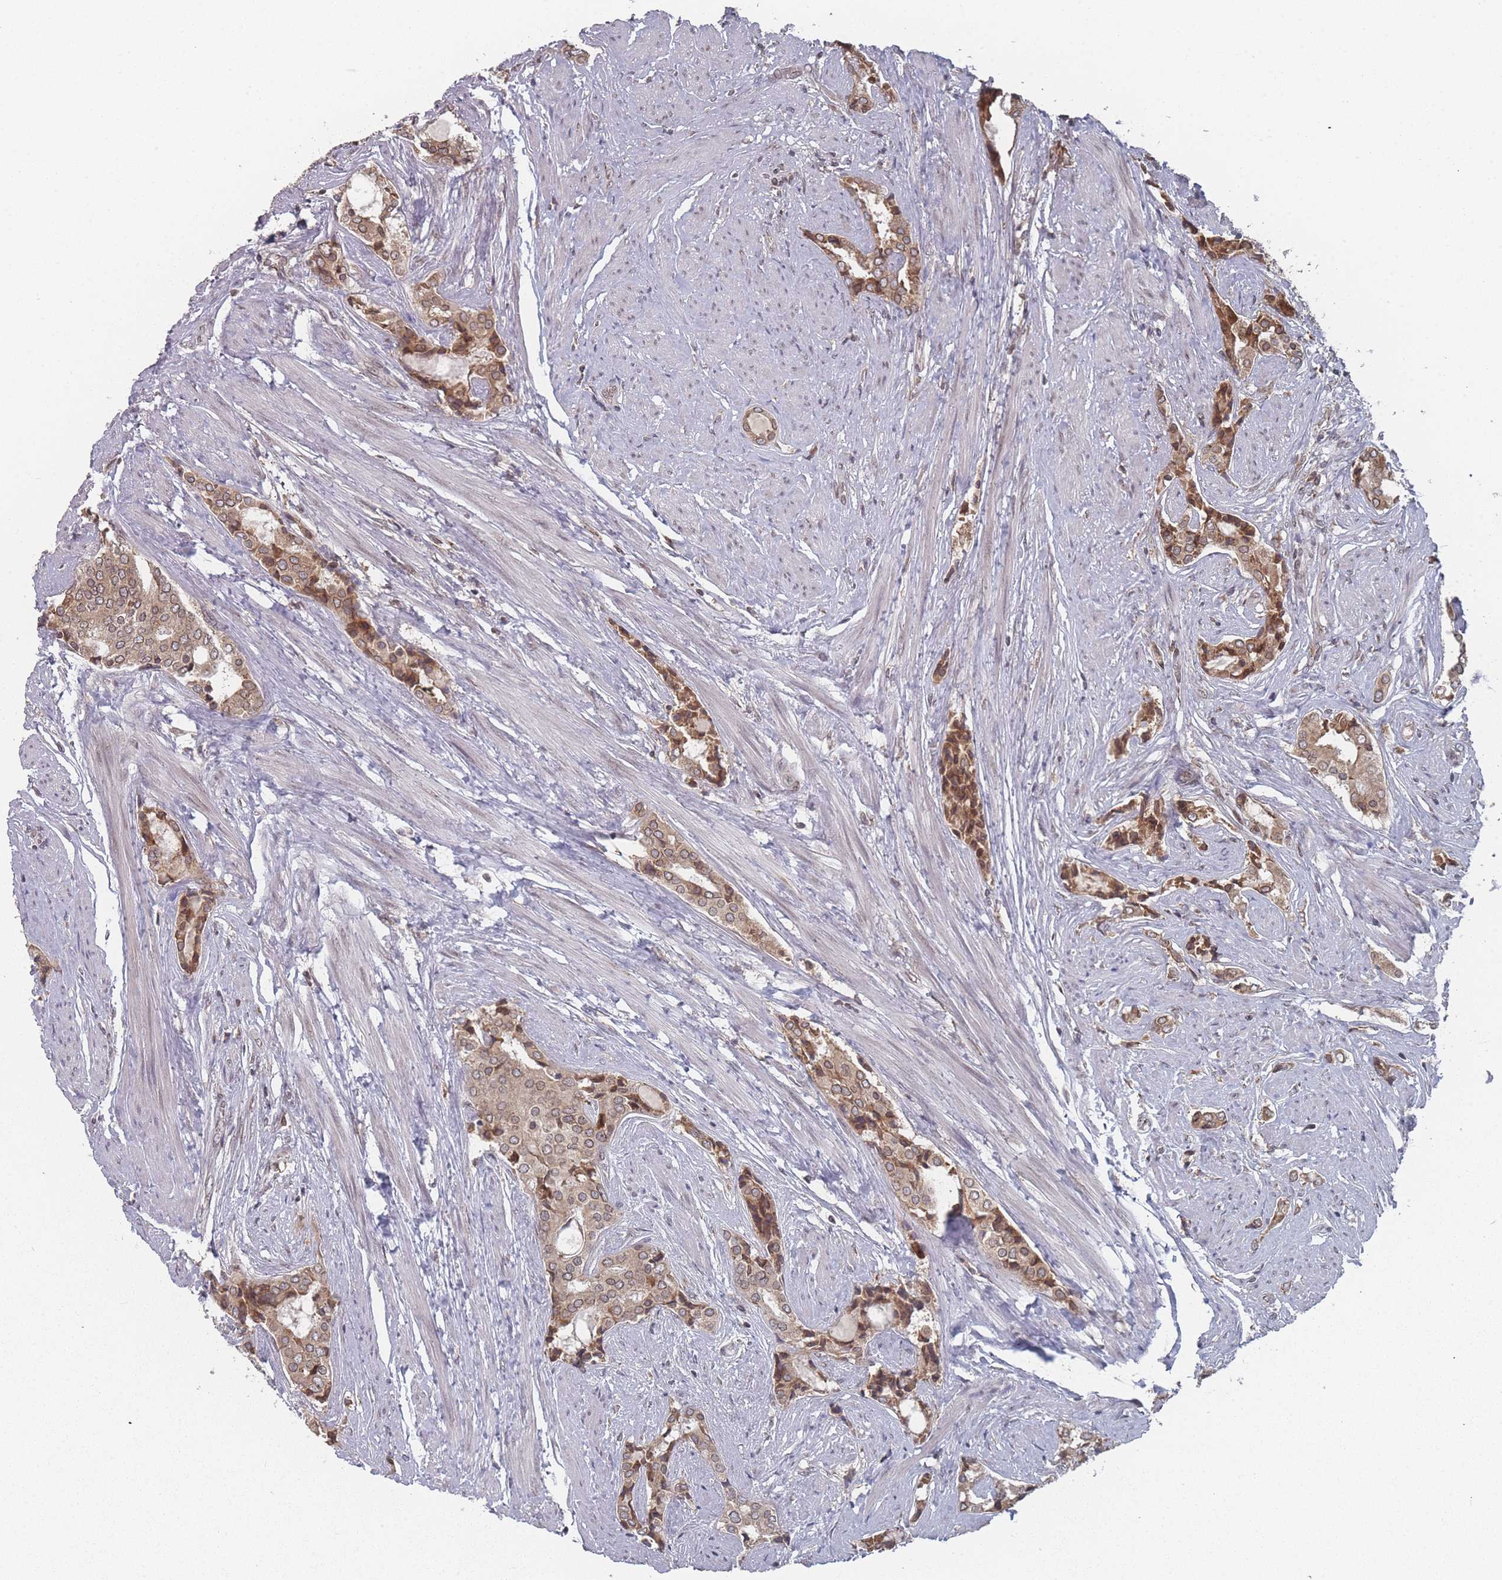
{"staining": {"intensity": "moderate", "quantity": ">75%", "location": "cytoplasmic/membranous,nuclear"}, "tissue": "prostate cancer", "cell_type": "Tumor cells", "image_type": "cancer", "snomed": [{"axis": "morphology", "description": "Adenocarcinoma, High grade"}, {"axis": "topography", "description": "Prostate"}], "caption": "Immunohistochemistry (IHC) of high-grade adenocarcinoma (prostate) shows medium levels of moderate cytoplasmic/membranous and nuclear staining in about >75% of tumor cells.", "gene": "TBC1D25", "patient": {"sex": "male", "age": 71}}